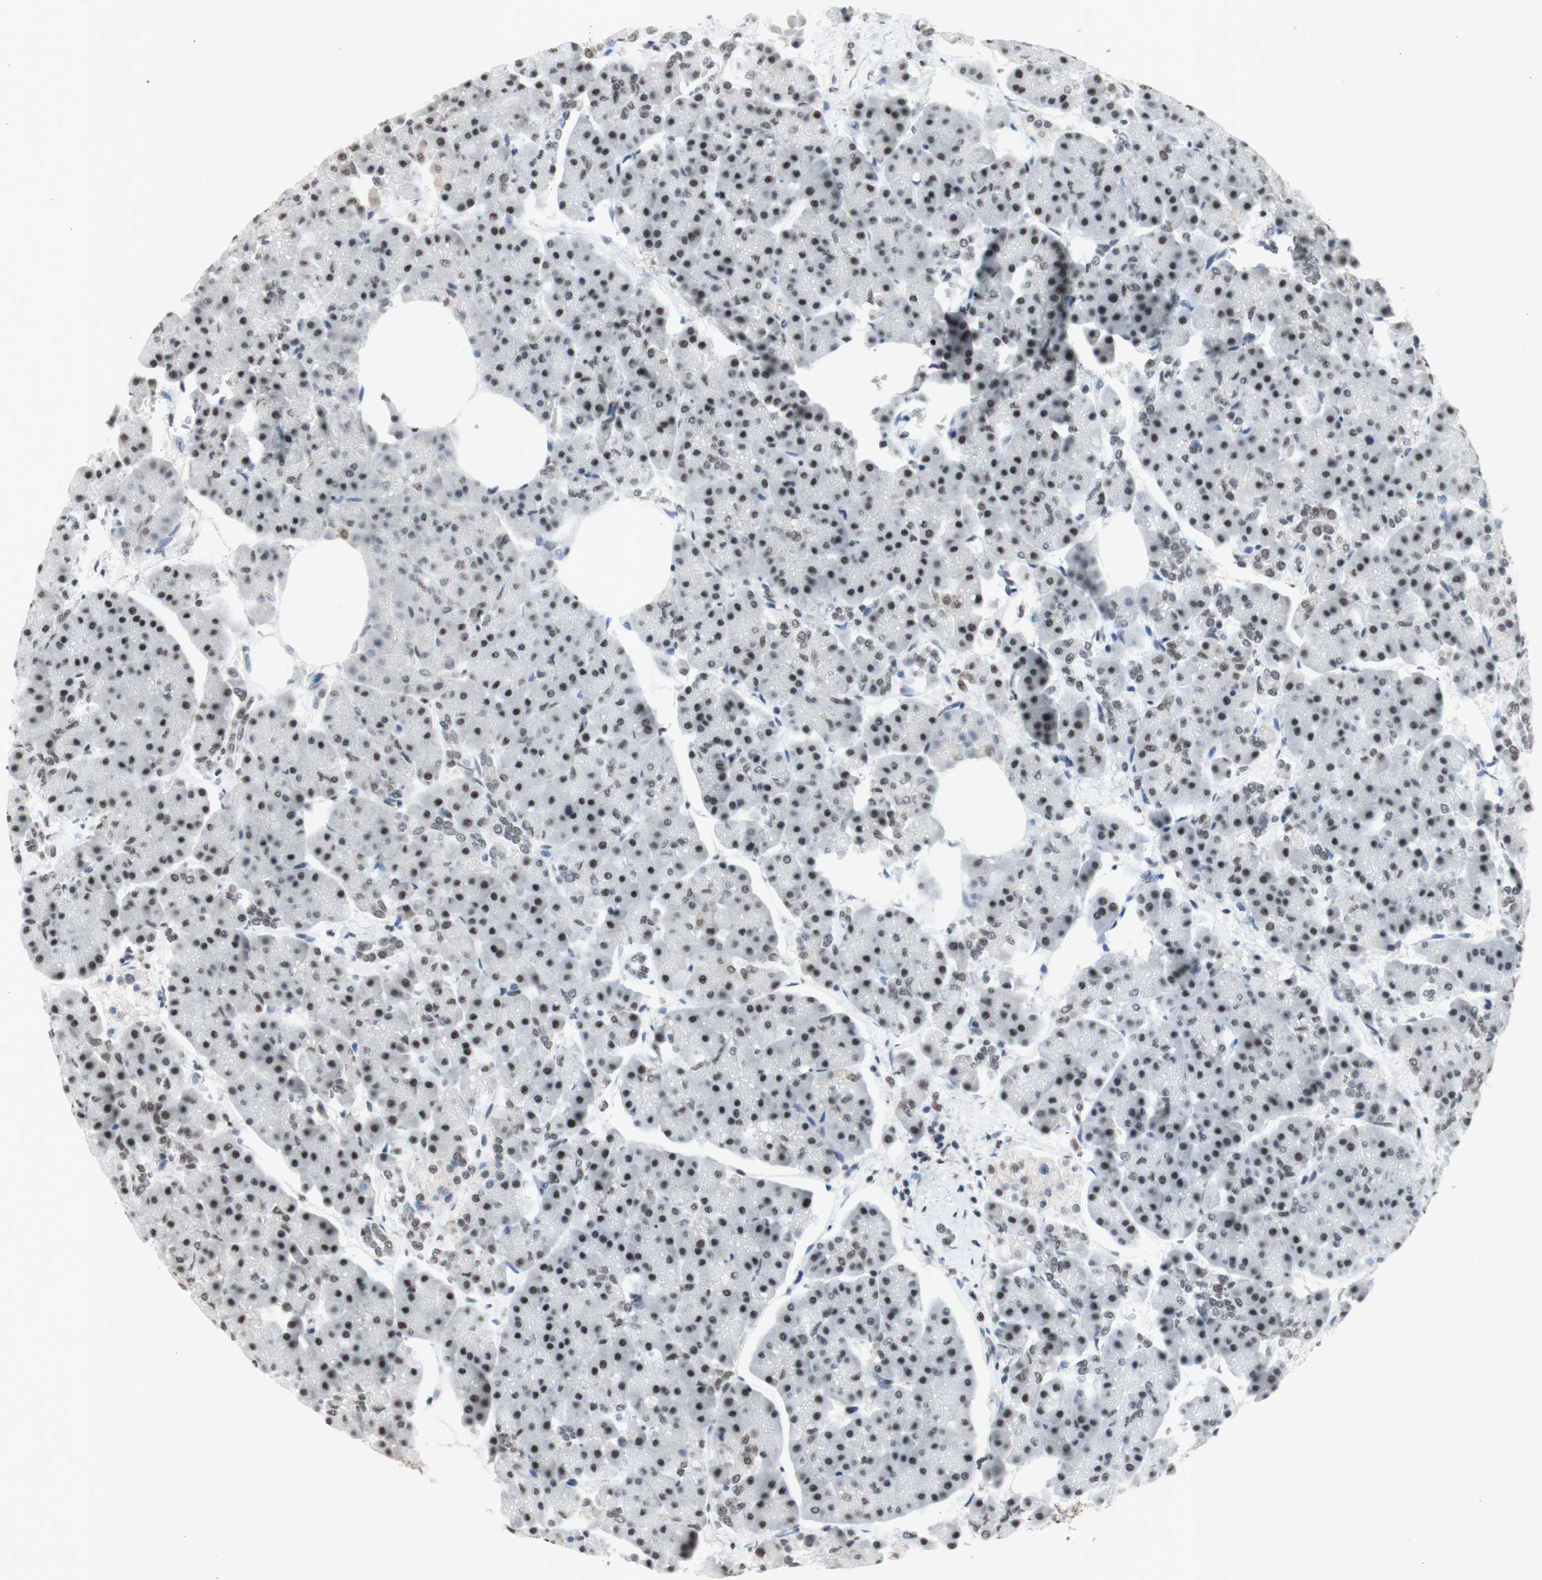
{"staining": {"intensity": "strong", "quantity": "25%-75%", "location": "nuclear"}, "tissue": "pancreas", "cell_type": "Exocrine glandular cells", "image_type": "normal", "snomed": [{"axis": "morphology", "description": "Normal tissue, NOS"}, {"axis": "topography", "description": "Pancreas"}], "caption": "IHC micrograph of unremarkable human pancreas stained for a protein (brown), which reveals high levels of strong nuclear expression in approximately 25%-75% of exocrine glandular cells.", "gene": "SNRPB", "patient": {"sex": "female", "age": 70}}